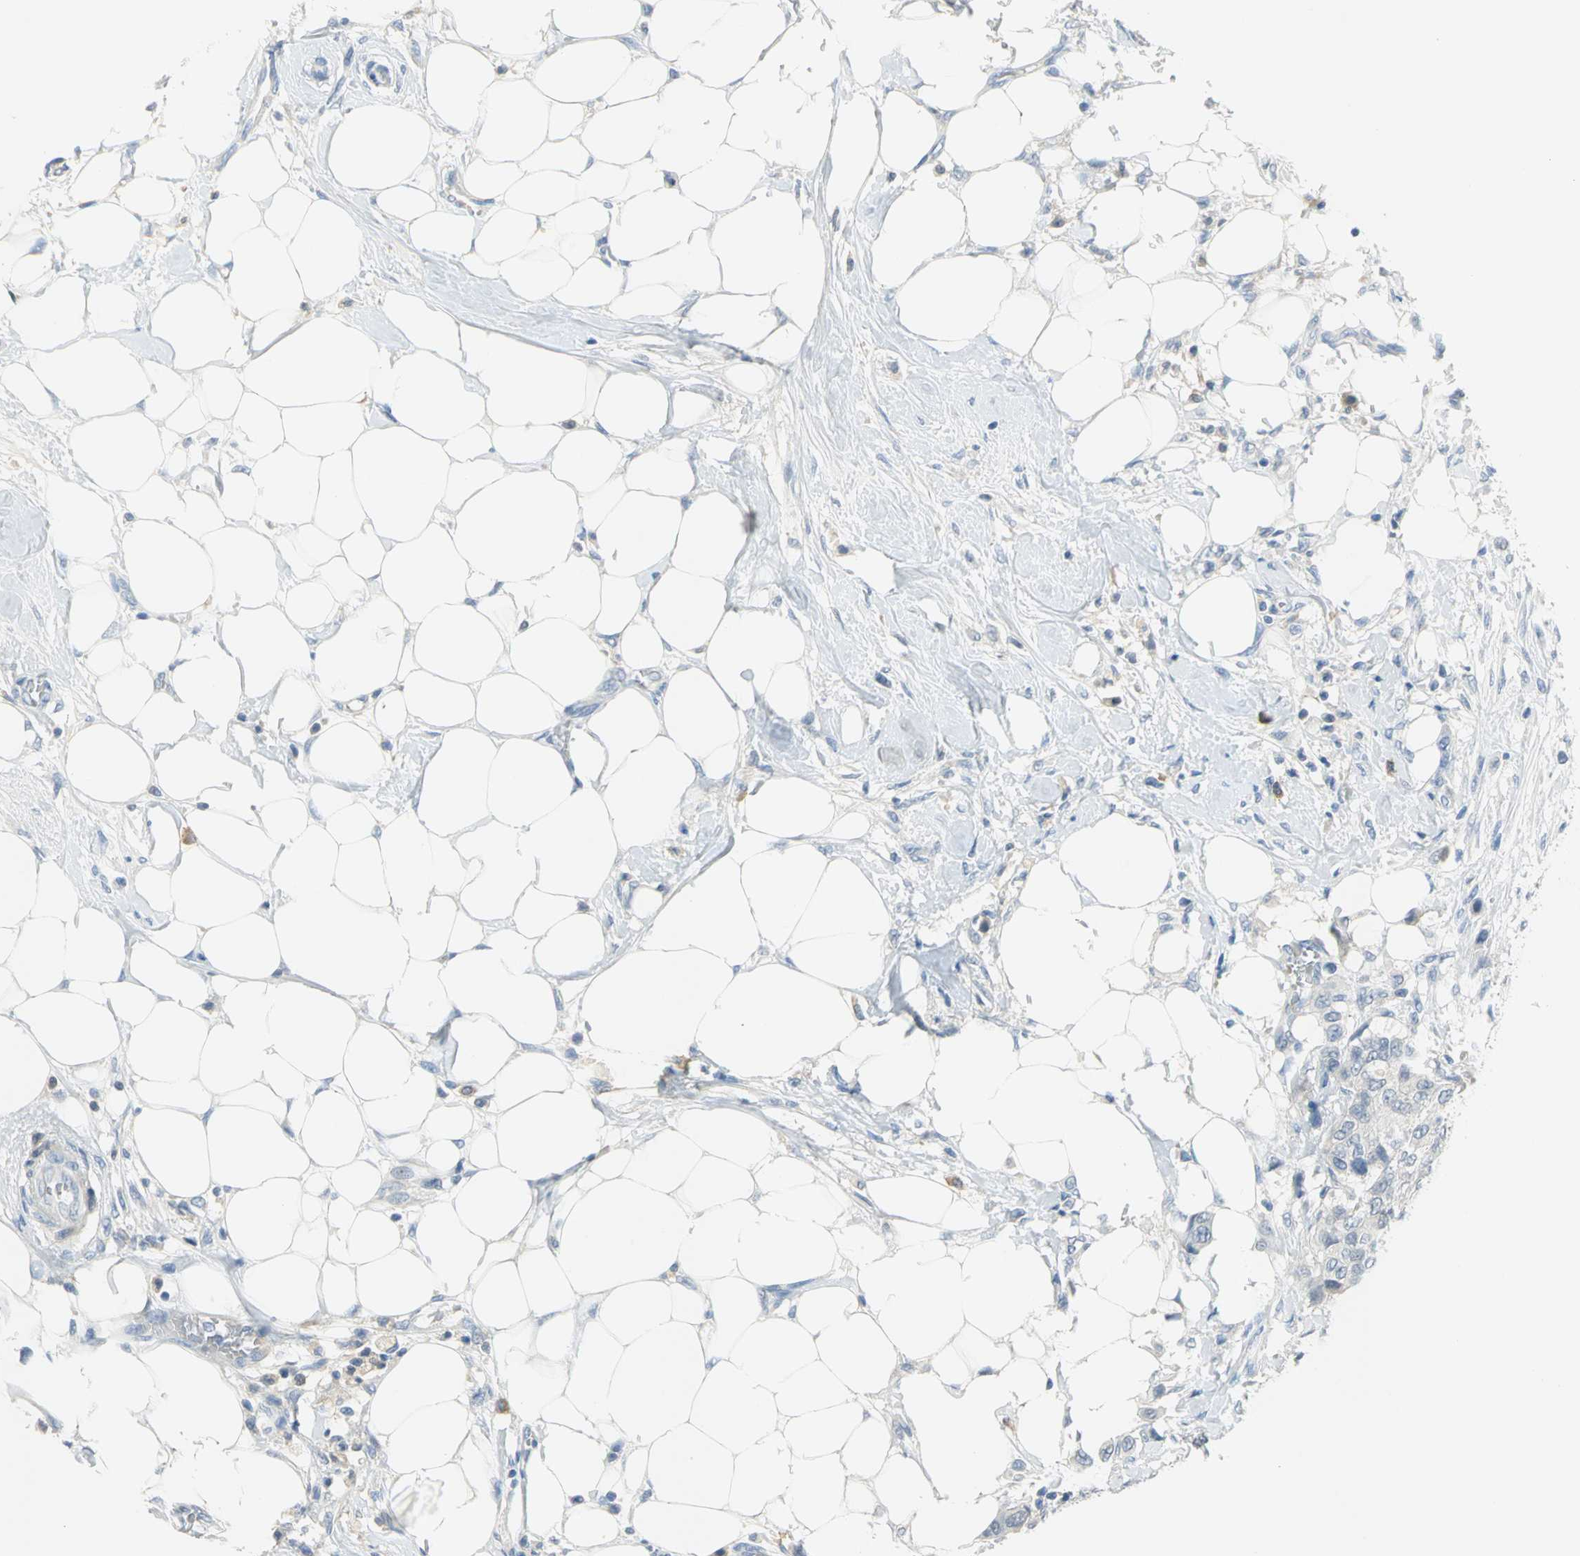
{"staining": {"intensity": "negative", "quantity": "none", "location": "none"}, "tissue": "breast cancer", "cell_type": "Tumor cells", "image_type": "cancer", "snomed": [{"axis": "morphology", "description": "Normal tissue, NOS"}, {"axis": "morphology", "description": "Duct carcinoma"}, {"axis": "topography", "description": "Breast"}], "caption": "High power microscopy photomicrograph of an IHC histopathology image of breast cancer, revealing no significant positivity in tumor cells. (Stains: DAB (3,3'-diaminobenzidine) IHC with hematoxylin counter stain, Microscopy: brightfield microscopy at high magnification).", "gene": "ZIC1", "patient": {"sex": "female", "age": 49}}